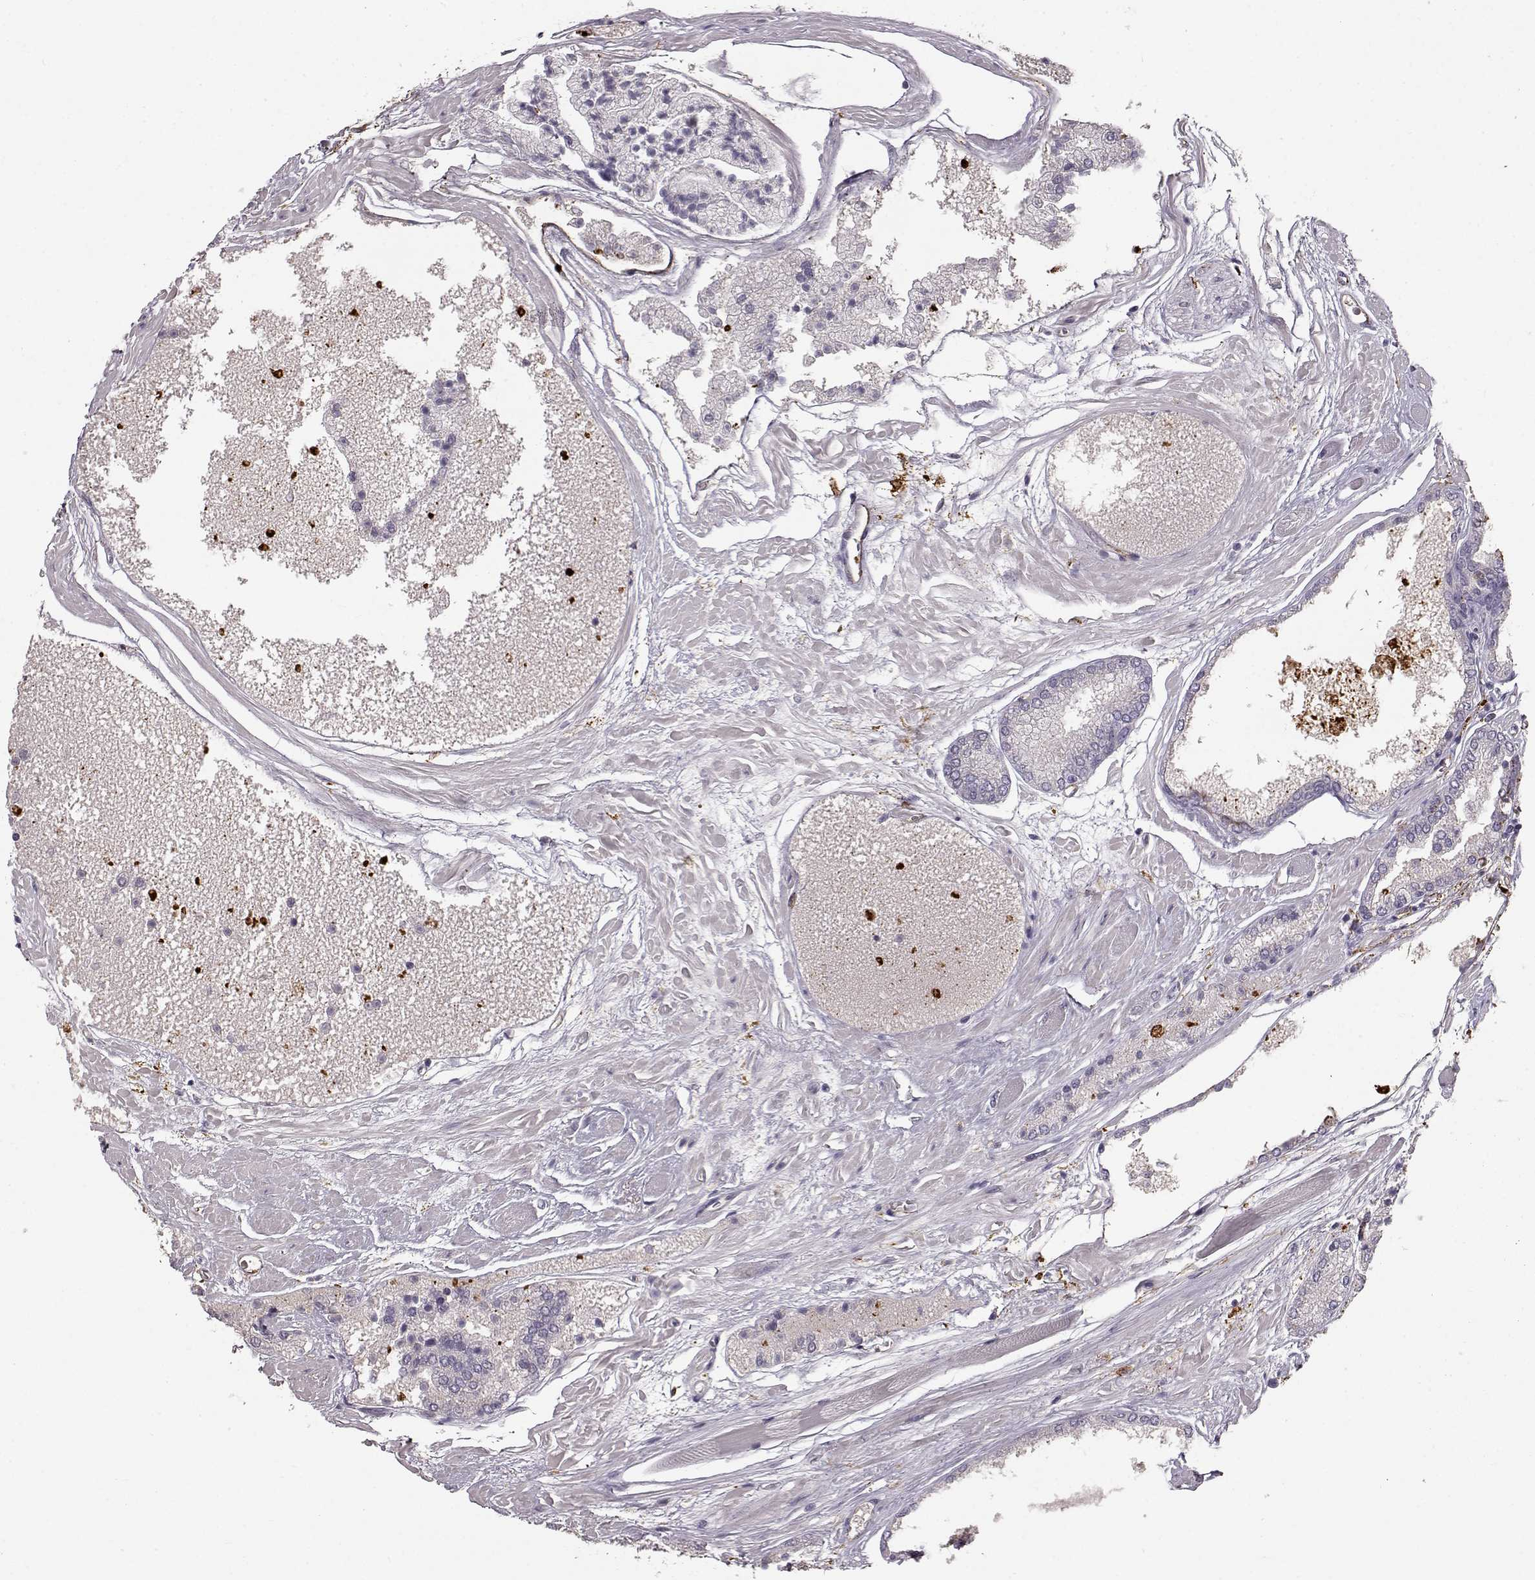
{"staining": {"intensity": "negative", "quantity": "none", "location": "none"}, "tissue": "prostate cancer", "cell_type": "Tumor cells", "image_type": "cancer", "snomed": [{"axis": "morphology", "description": "Adenocarcinoma, High grade"}, {"axis": "topography", "description": "Prostate"}], "caption": "Micrograph shows no protein expression in tumor cells of prostate high-grade adenocarcinoma tissue. (DAB IHC with hematoxylin counter stain).", "gene": "CCNF", "patient": {"sex": "male", "age": 56}}